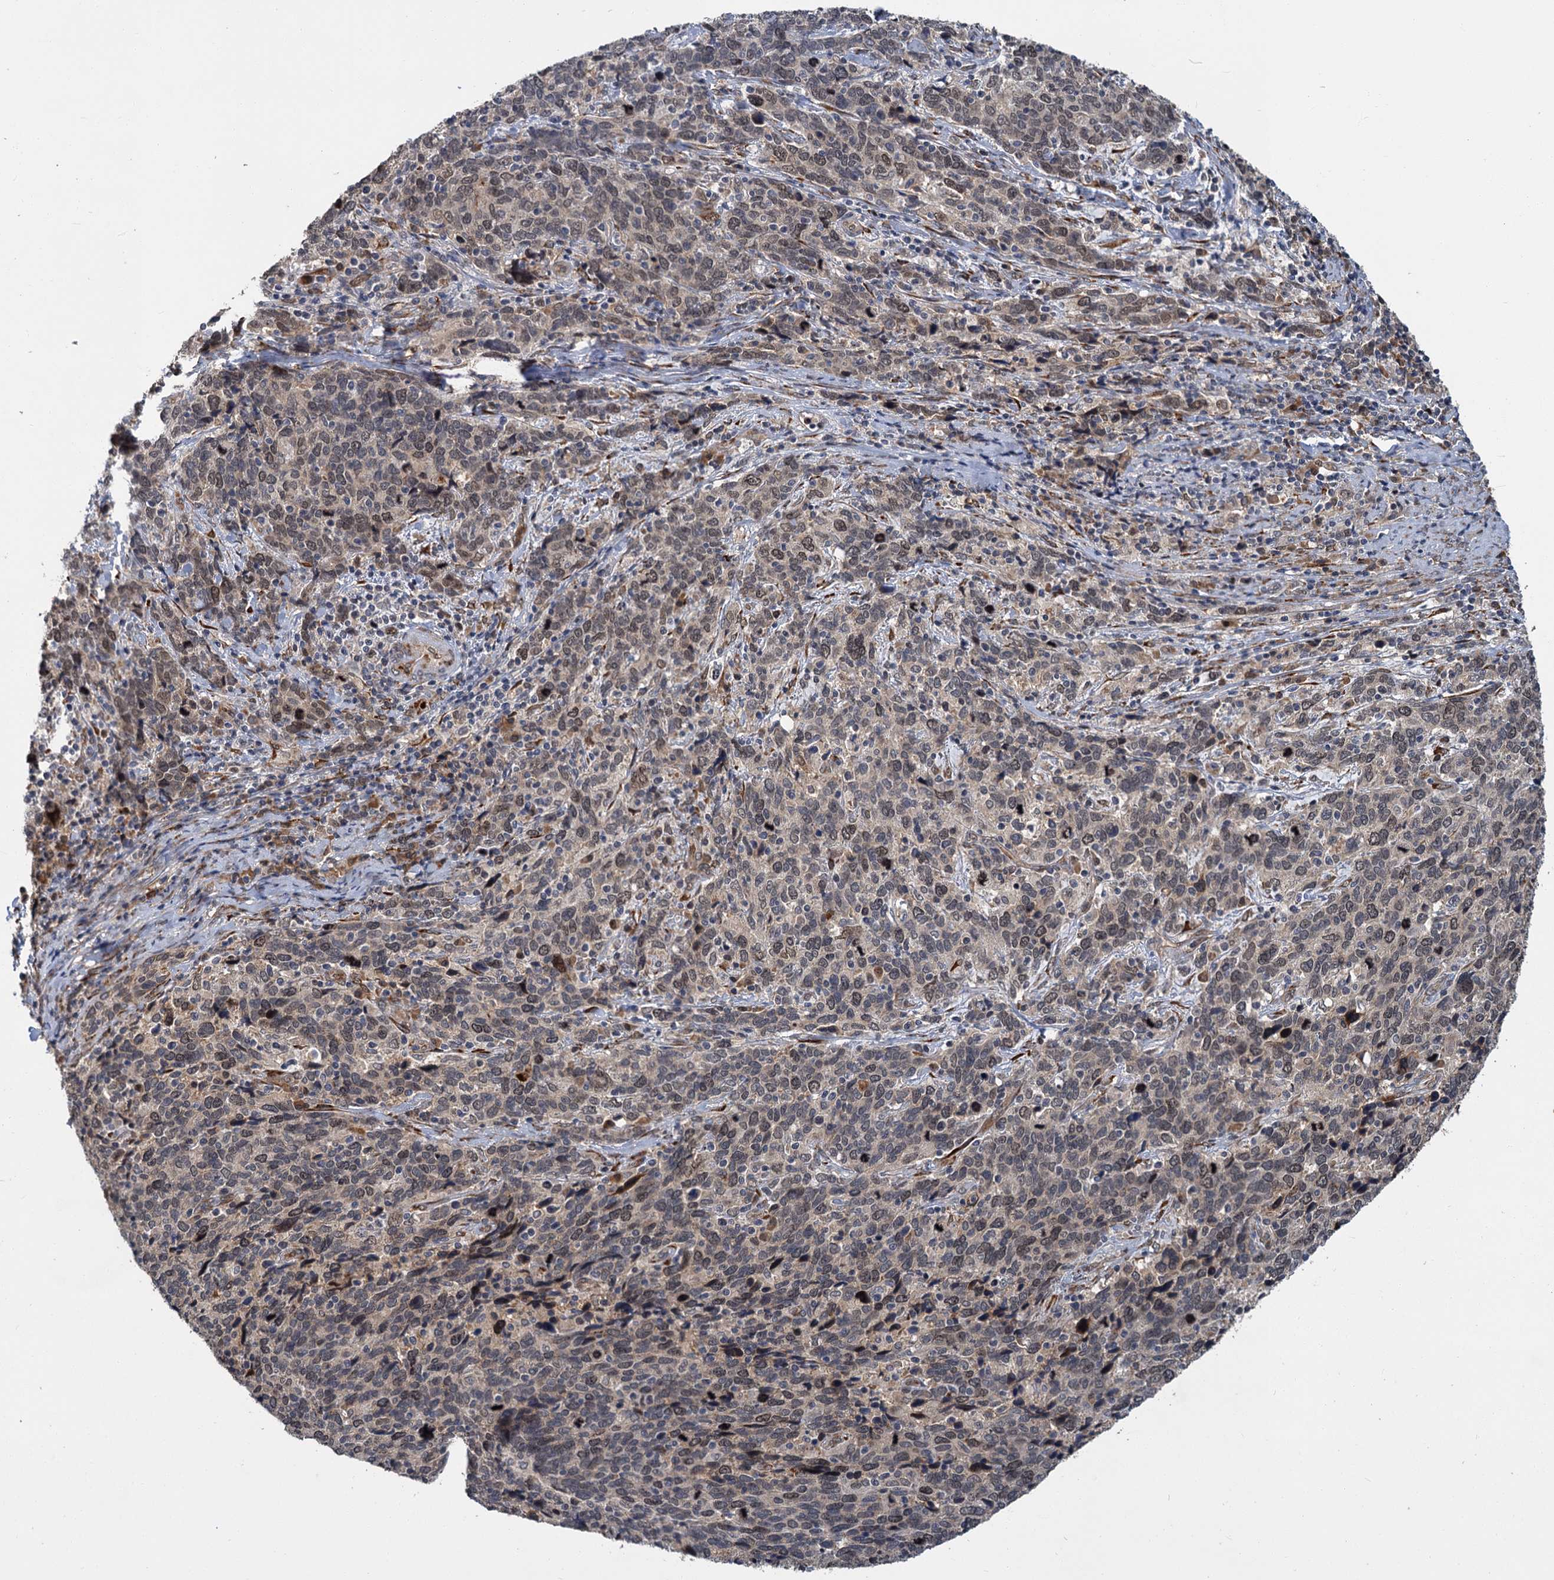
{"staining": {"intensity": "weak", "quantity": "<25%", "location": "cytoplasmic/membranous,nuclear"}, "tissue": "cervical cancer", "cell_type": "Tumor cells", "image_type": "cancer", "snomed": [{"axis": "morphology", "description": "Squamous cell carcinoma, NOS"}, {"axis": "topography", "description": "Cervix"}], "caption": "An immunohistochemistry photomicrograph of cervical squamous cell carcinoma is shown. There is no staining in tumor cells of cervical squamous cell carcinoma.", "gene": "APBA2", "patient": {"sex": "female", "age": 41}}